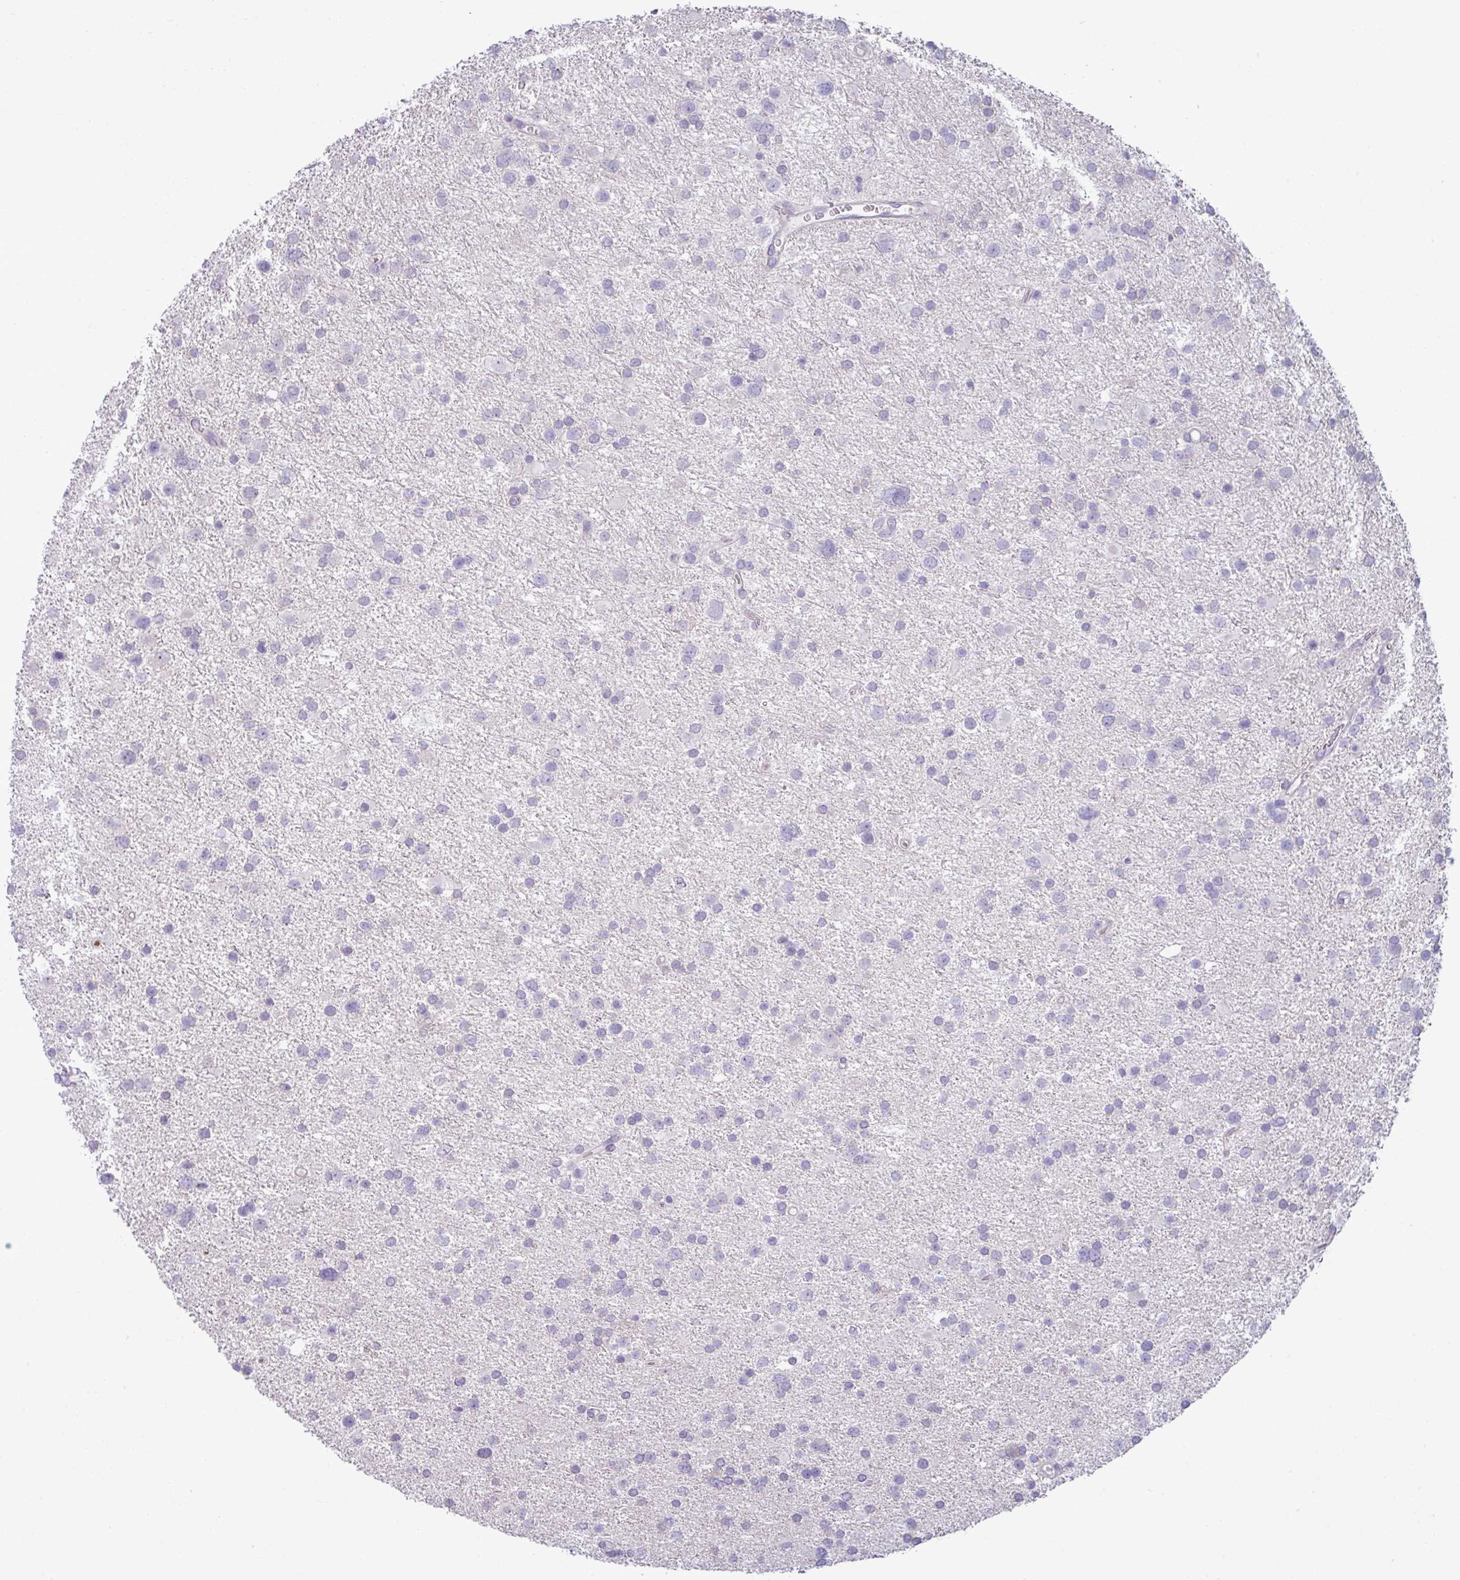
{"staining": {"intensity": "negative", "quantity": "none", "location": "none"}, "tissue": "glioma", "cell_type": "Tumor cells", "image_type": "cancer", "snomed": [{"axis": "morphology", "description": "Glioma, malignant, Low grade"}, {"axis": "topography", "description": "Brain"}], "caption": "The IHC image has no significant expression in tumor cells of malignant glioma (low-grade) tissue. (DAB (3,3'-diaminobenzidine) immunohistochemistry visualized using brightfield microscopy, high magnification).", "gene": "IRGC", "patient": {"sex": "female", "age": 32}}